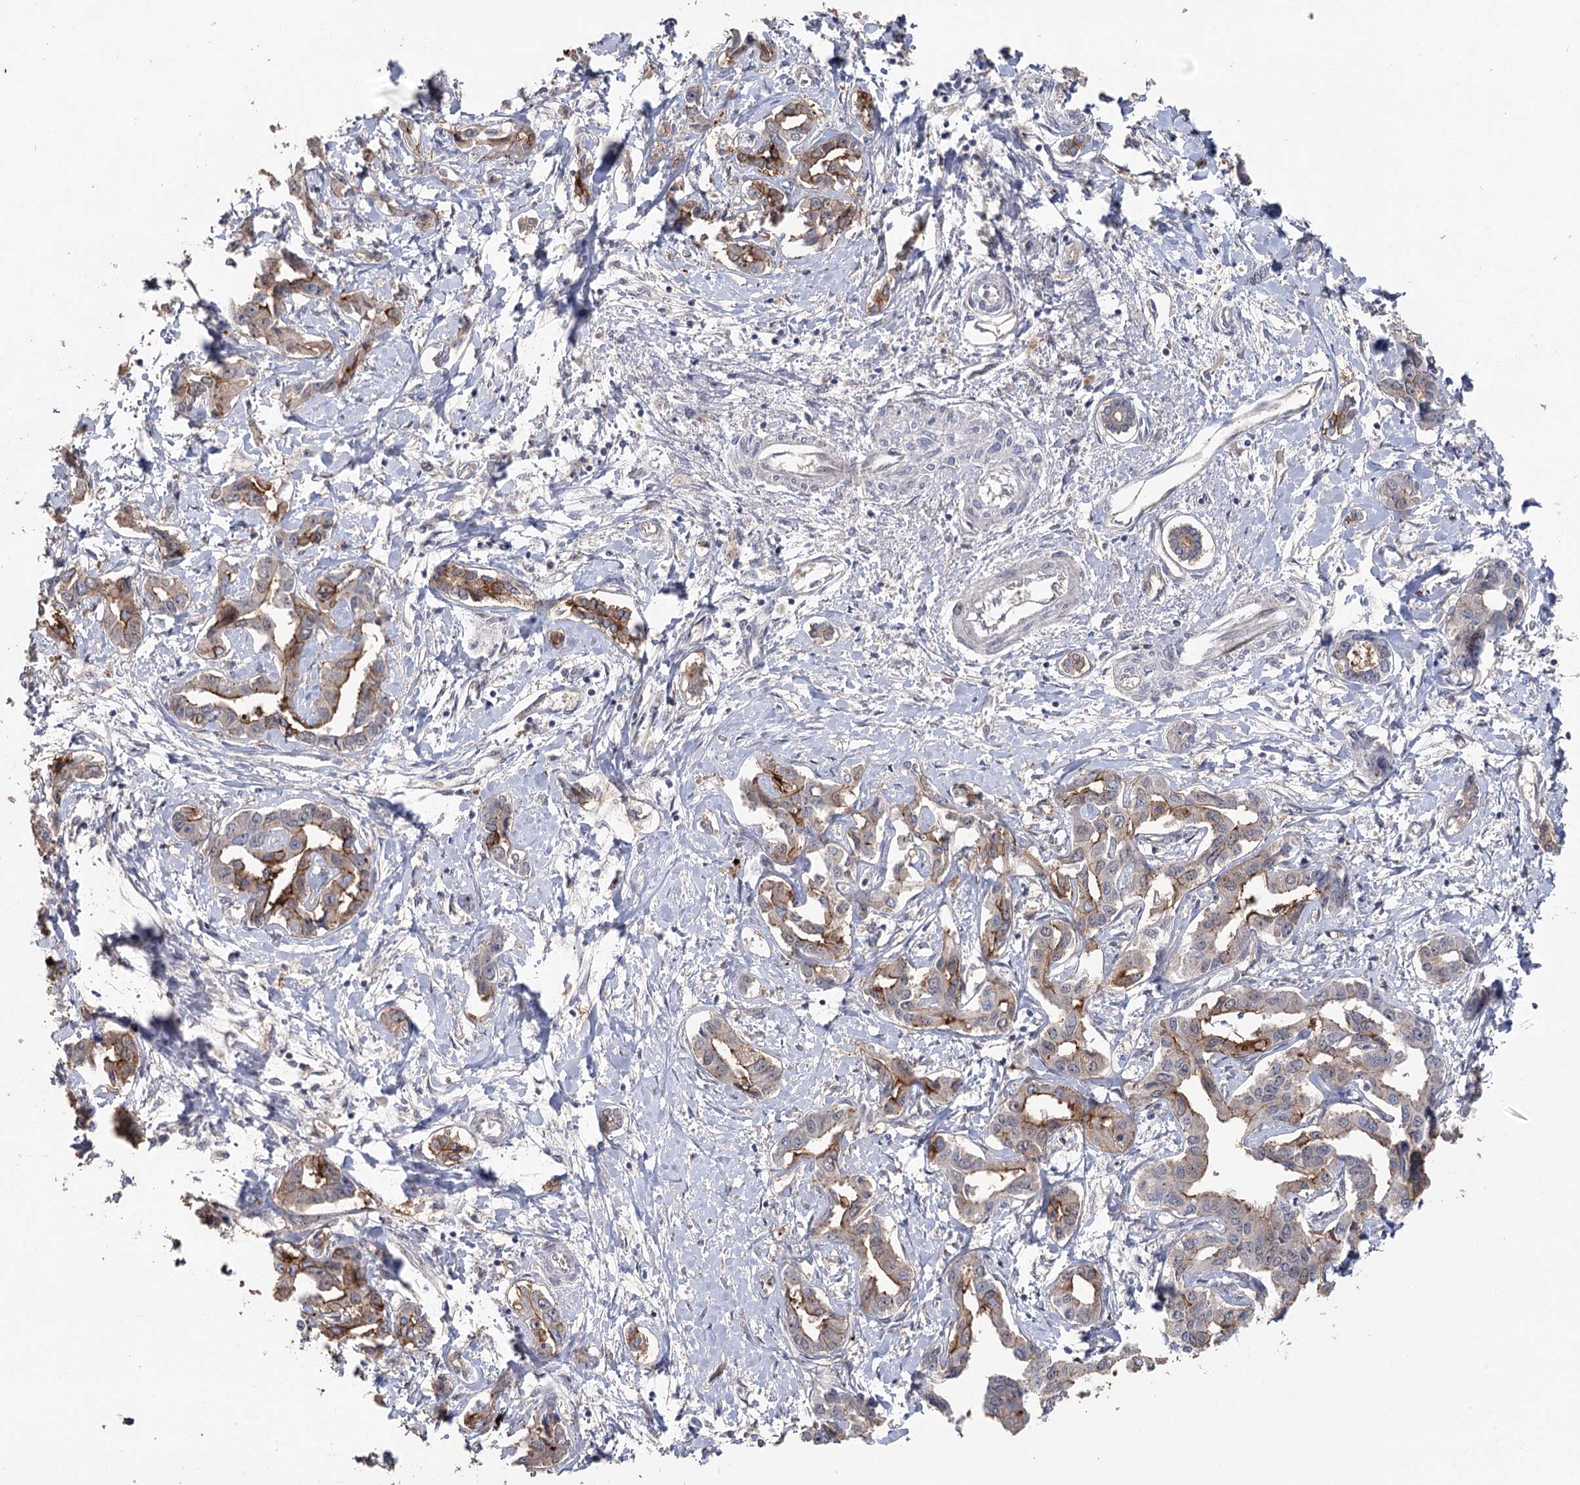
{"staining": {"intensity": "moderate", "quantity": "25%-75%", "location": "cytoplasmic/membranous"}, "tissue": "liver cancer", "cell_type": "Tumor cells", "image_type": "cancer", "snomed": [{"axis": "morphology", "description": "Cholangiocarcinoma"}, {"axis": "topography", "description": "Liver"}], "caption": "Liver cancer (cholangiocarcinoma) stained with a protein marker demonstrates moderate staining in tumor cells.", "gene": "MAP3K13", "patient": {"sex": "male", "age": 59}}